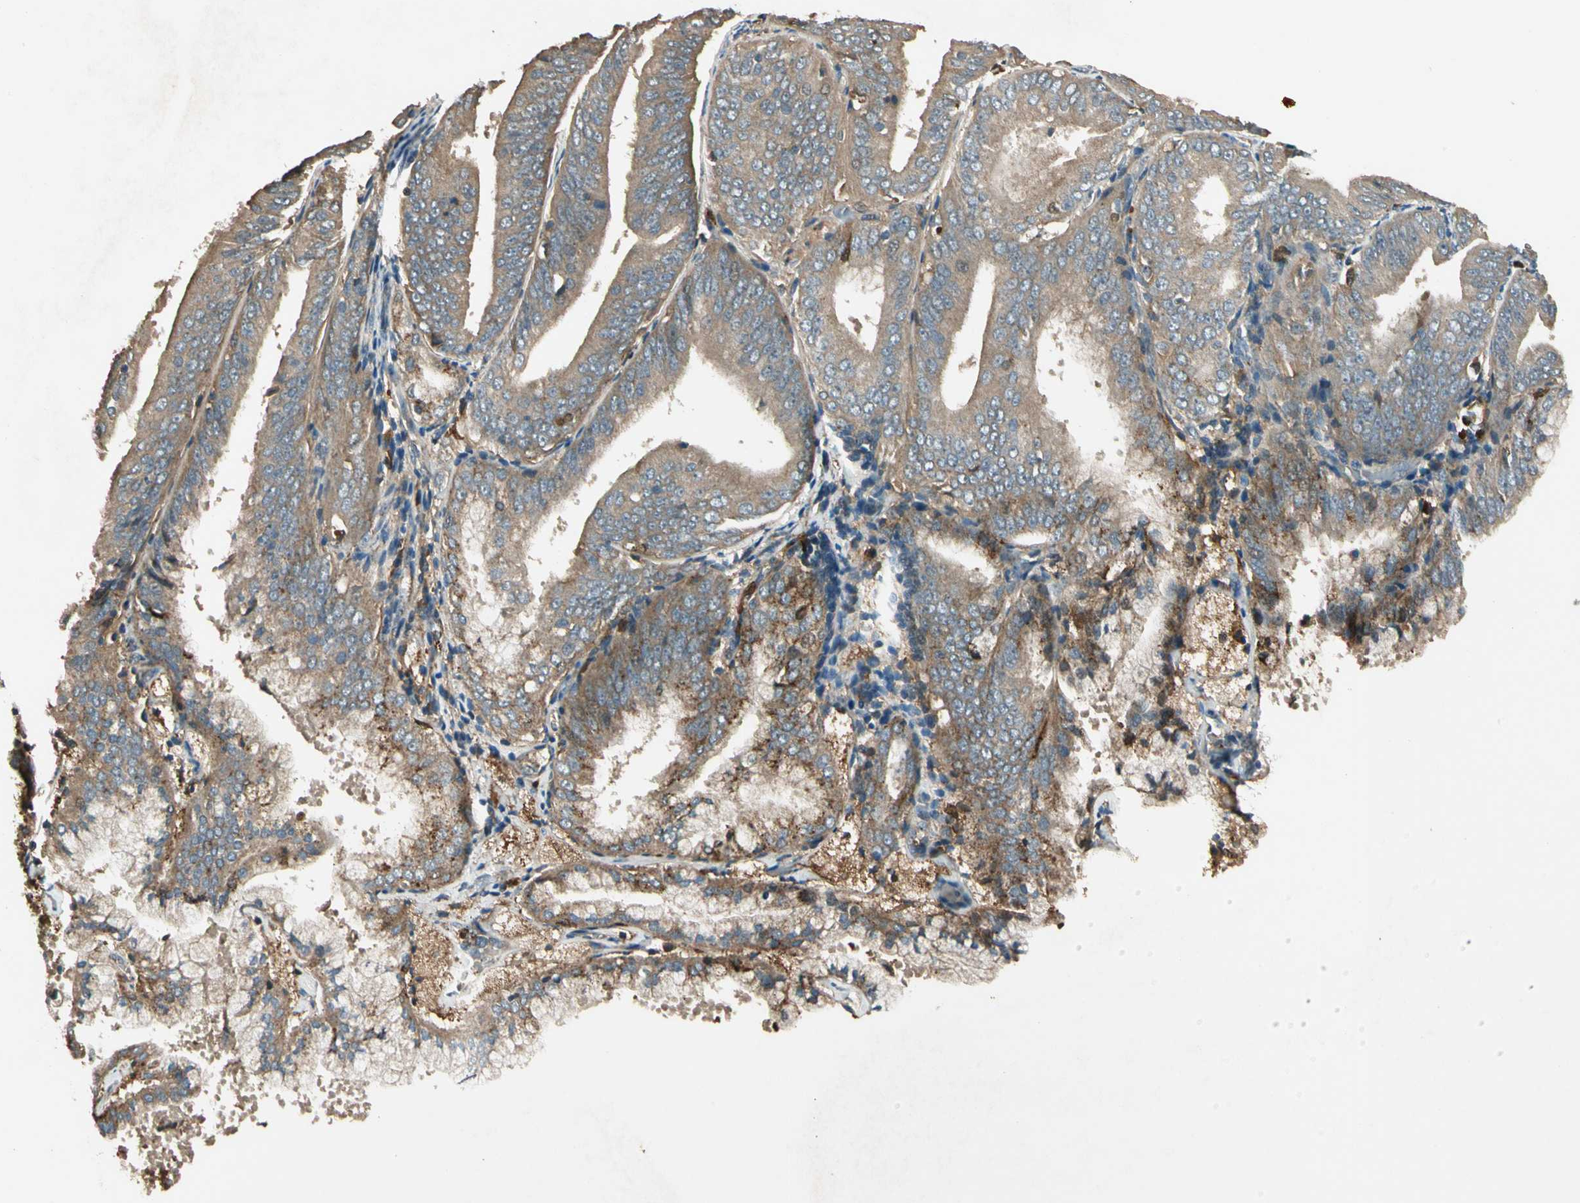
{"staining": {"intensity": "weak", "quantity": ">75%", "location": "cytoplasmic/membranous"}, "tissue": "endometrial cancer", "cell_type": "Tumor cells", "image_type": "cancer", "snomed": [{"axis": "morphology", "description": "Adenocarcinoma, NOS"}, {"axis": "topography", "description": "Endometrium"}], "caption": "Endometrial adenocarcinoma stained for a protein demonstrates weak cytoplasmic/membranous positivity in tumor cells.", "gene": "STX11", "patient": {"sex": "female", "age": 63}}